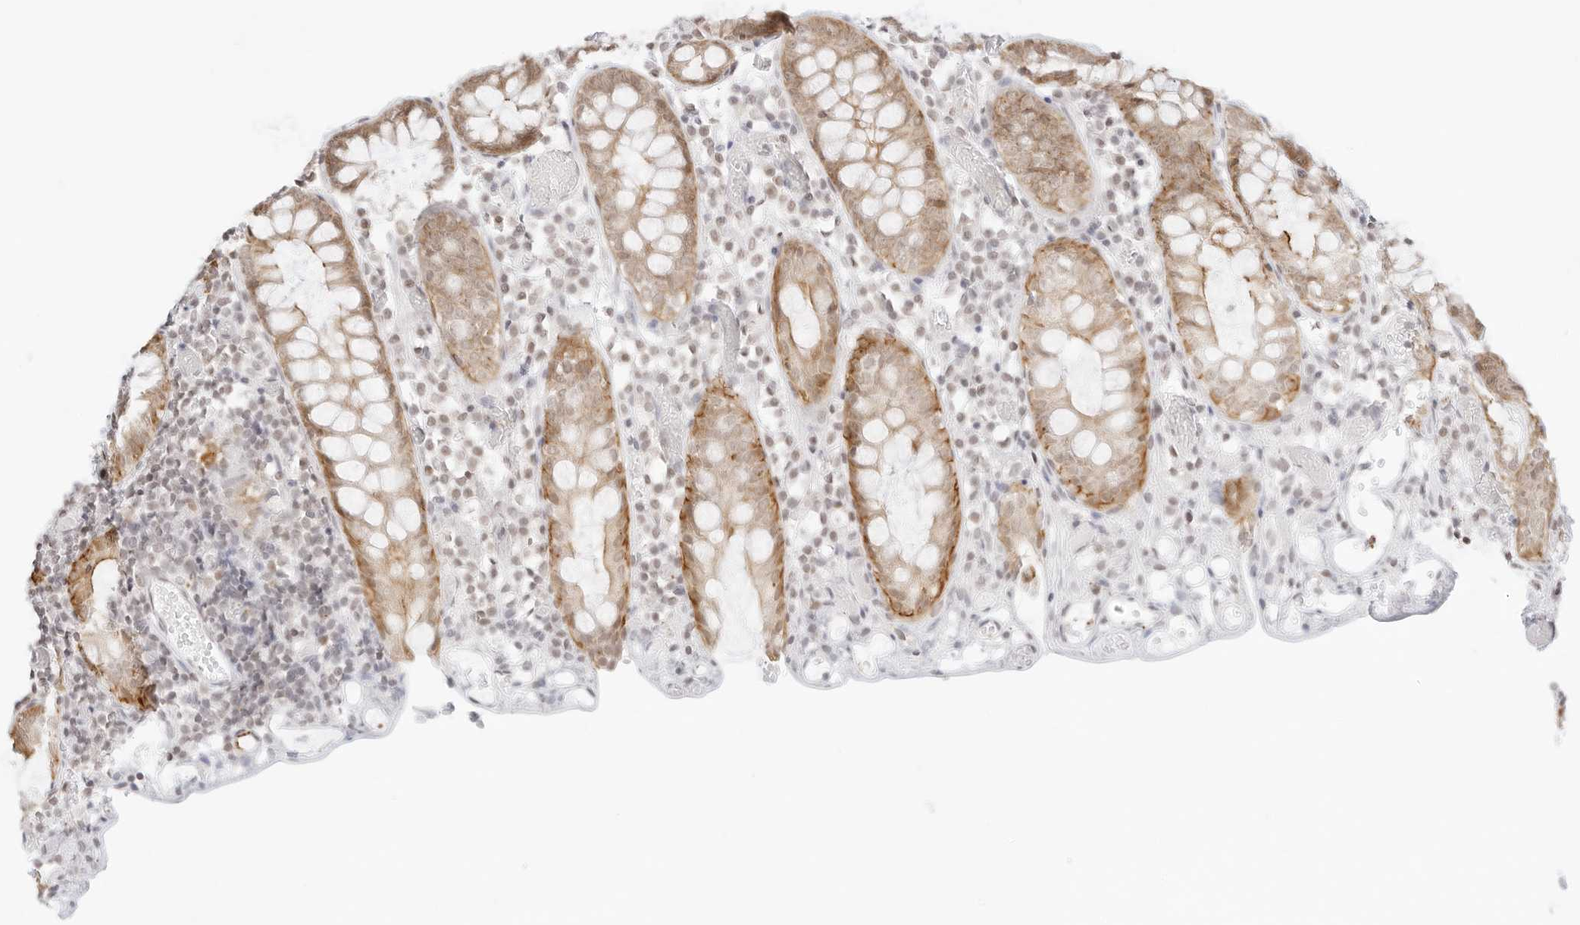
{"staining": {"intensity": "negative", "quantity": "none", "location": "none"}, "tissue": "colon", "cell_type": "Endothelial cells", "image_type": "normal", "snomed": [{"axis": "morphology", "description": "Normal tissue, NOS"}, {"axis": "topography", "description": "Colon"}], "caption": "Immunohistochemical staining of normal human colon reveals no significant positivity in endothelial cells. The staining was performed using DAB (3,3'-diaminobenzidine) to visualize the protein expression in brown, while the nuclei were stained in blue with hematoxylin (Magnification: 20x).", "gene": "GNAS", "patient": {"sex": "male", "age": 14}}